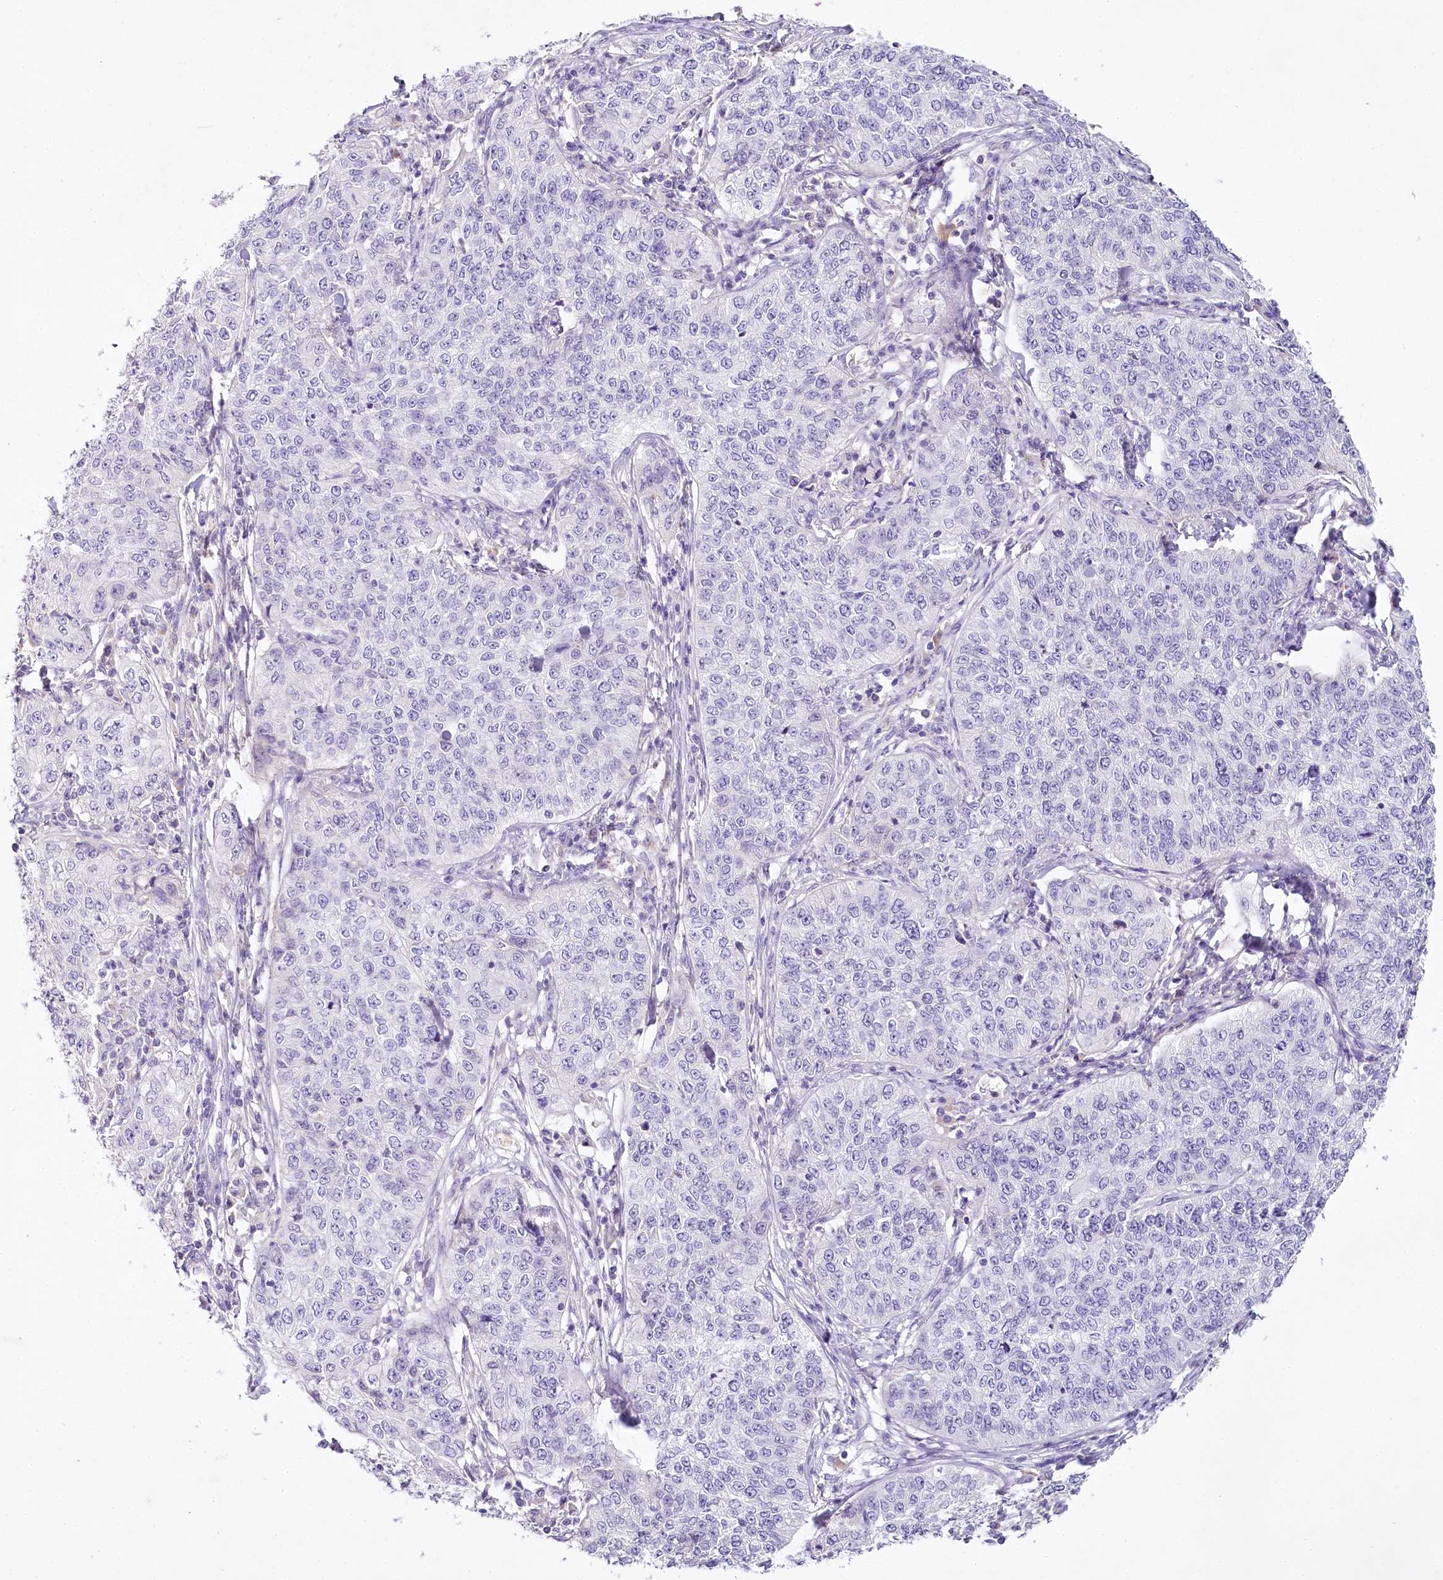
{"staining": {"intensity": "negative", "quantity": "none", "location": "none"}, "tissue": "cervical cancer", "cell_type": "Tumor cells", "image_type": "cancer", "snomed": [{"axis": "morphology", "description": "Squamous cell carcinoma, NOS"}, {"axis": "topography", "description": "Cervix"}], "caption": "There is no significant expression in tumor cells of cervical cancer (squamous cell carcinoma). (Brightfield microscopy of DAB IHC at high magnification).", "gene": "HPD", "patient": {"sex": "female", "age": 35}}